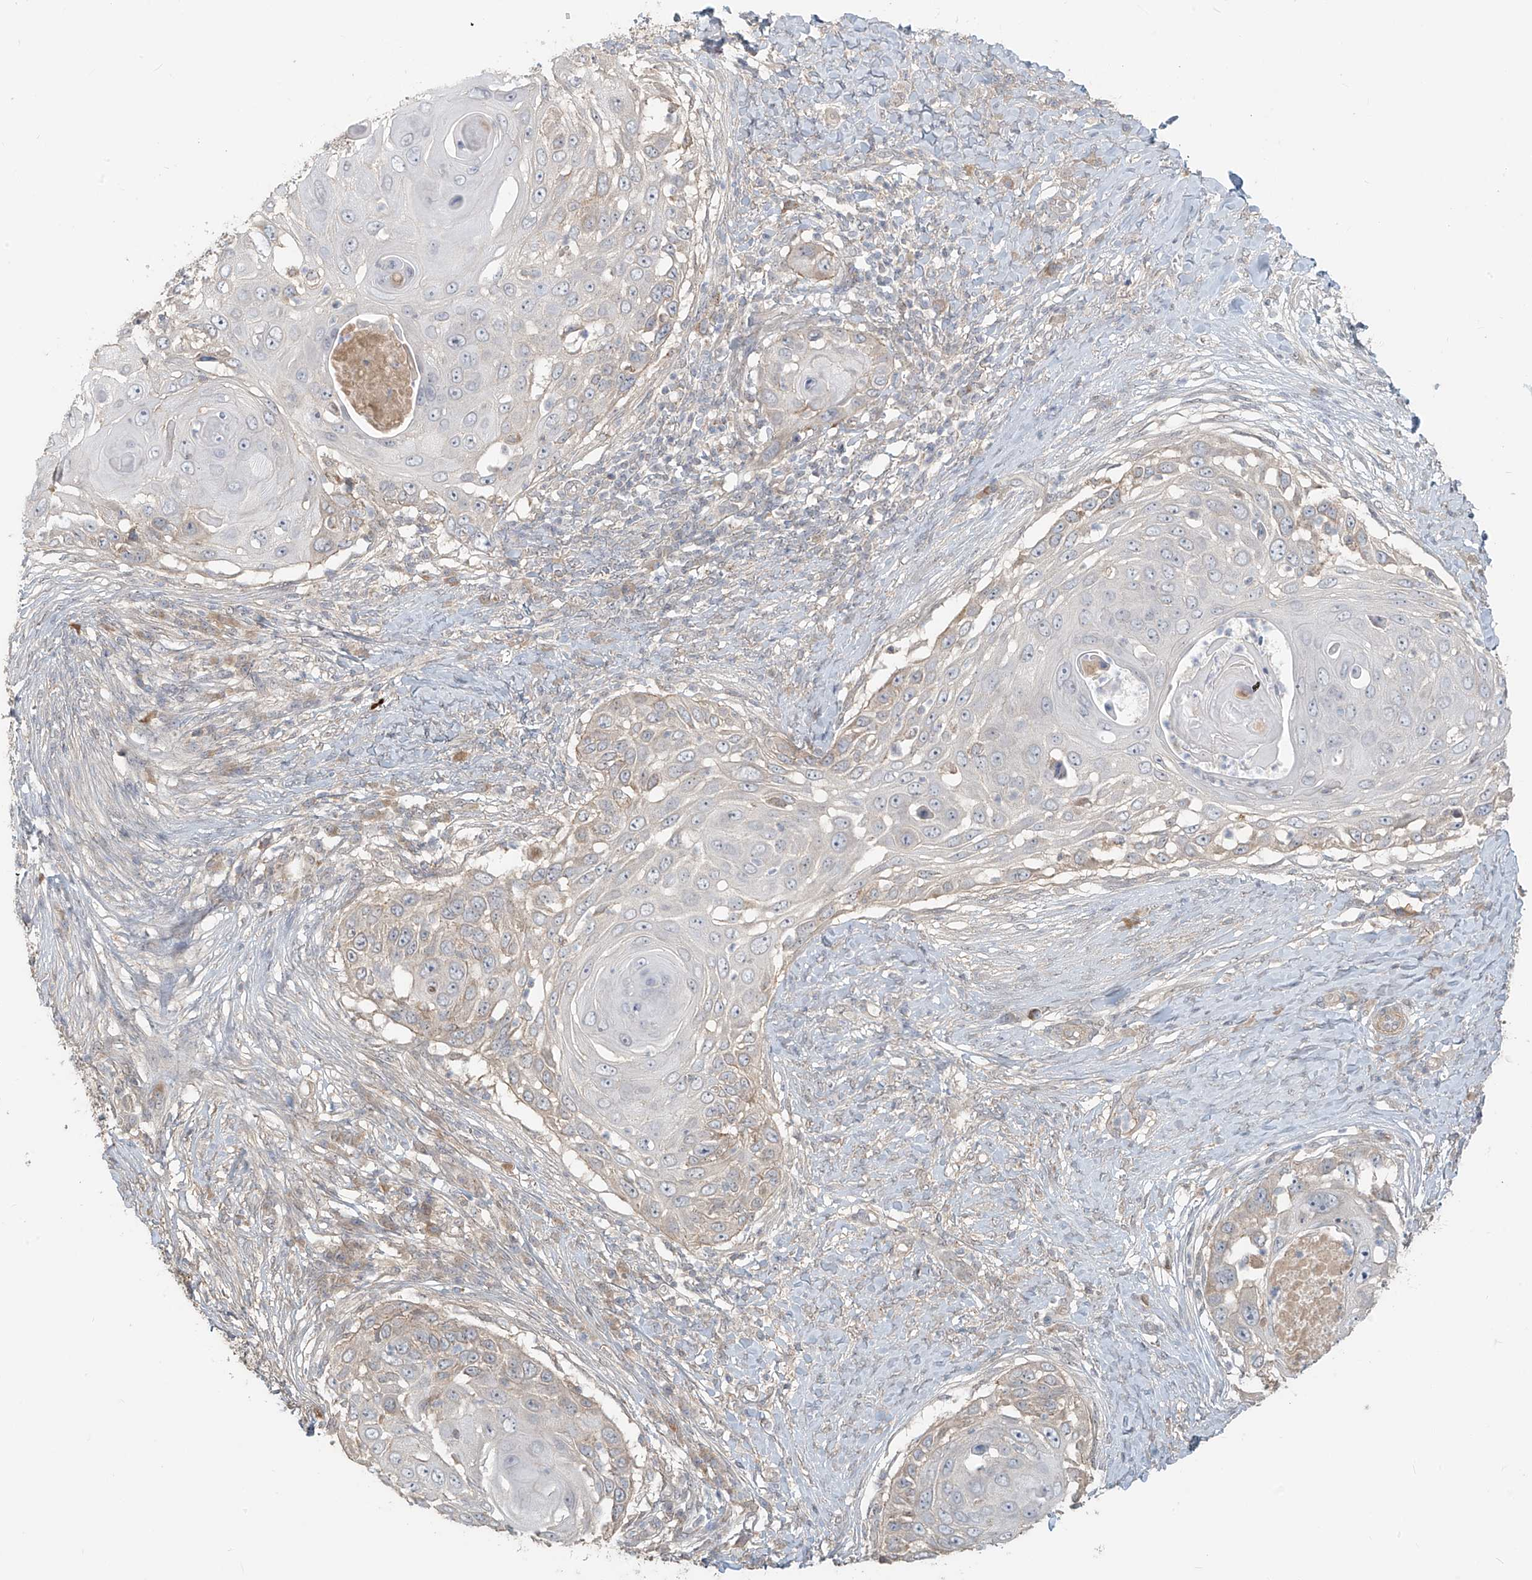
{"staining": {"intensity": "weak", "quantity": "<25%", "location": "cytoplasmic/membranous"}, "tissue": "skin cancer", "cell_type": "Tumor cells", "image_type": "cancer", "snomed": [{"axis": "morphology", "description": "Squamous cell carcinoma, NOS"}, {"axis": "topography", "description": "Skin"}], "caption": "Immunohistochemistry (IHC) of skin cancer (squamous cell carcinoma) demonstrates no staining in tumor cells. (DAB IHC, high magnification).", "gene": "ABCD1", "patient": {"sex": "female", "age": 44}}